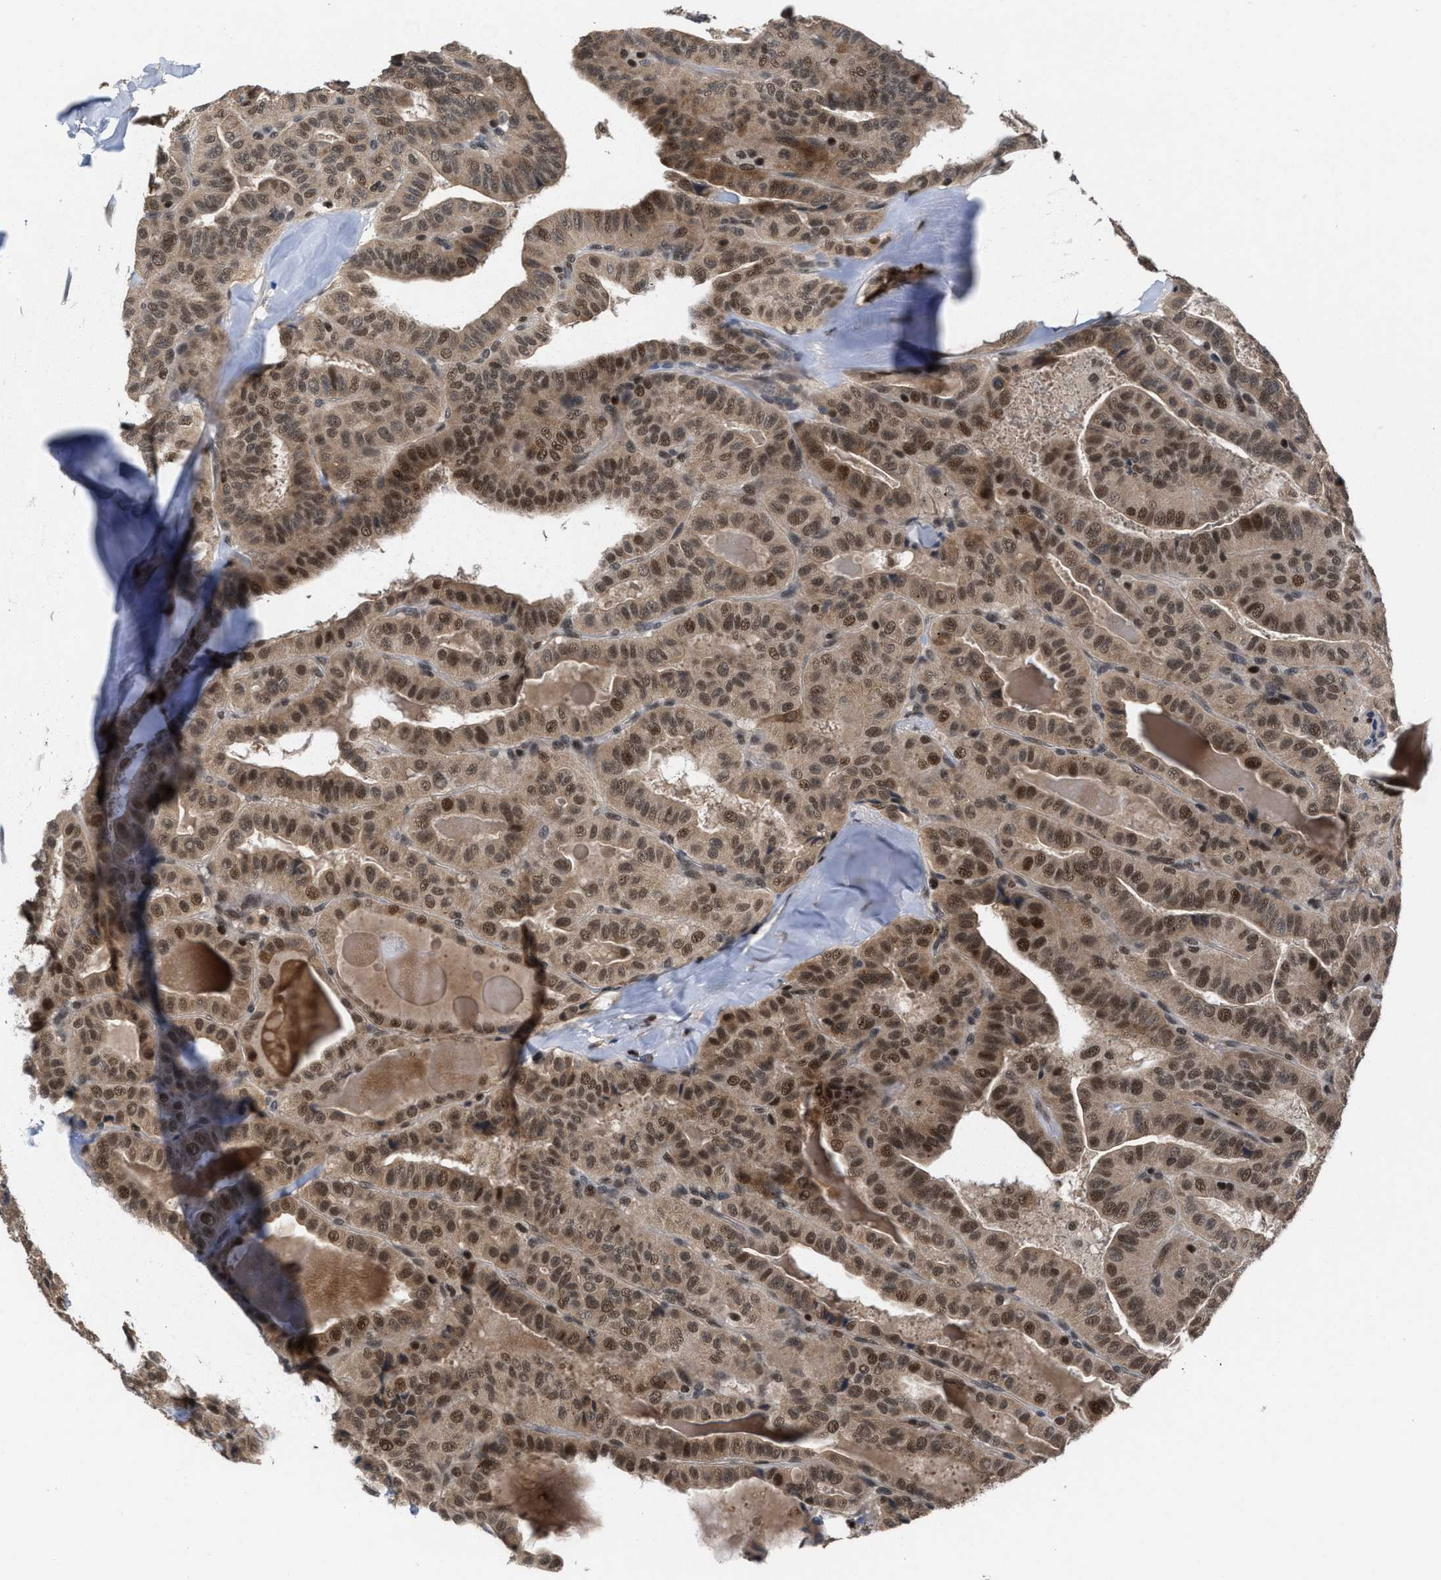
{"staining": {"intensity": "moderate", "quantity": ">75%", "location": "cytoplasmic/membranous,nuclear"}, "tissue": "thyroid cancer", "cell_type": "Tumor cells", "image_type": "cancer", "snomed": [{"axis": "morphology", "description": "Papillary adenocarcinoma, NOS"}, {"axis": "topography", "description": "Thyroid gland"}], "caption": "Protein staining exhibits moderate cytoplasmic/membranous and nuclear expression in approximately >75% of tumor cells in thyroid papillary adenocarcinoma.", "gene": "C9orf78", "patient": {"sex": "male", "age": 77}}